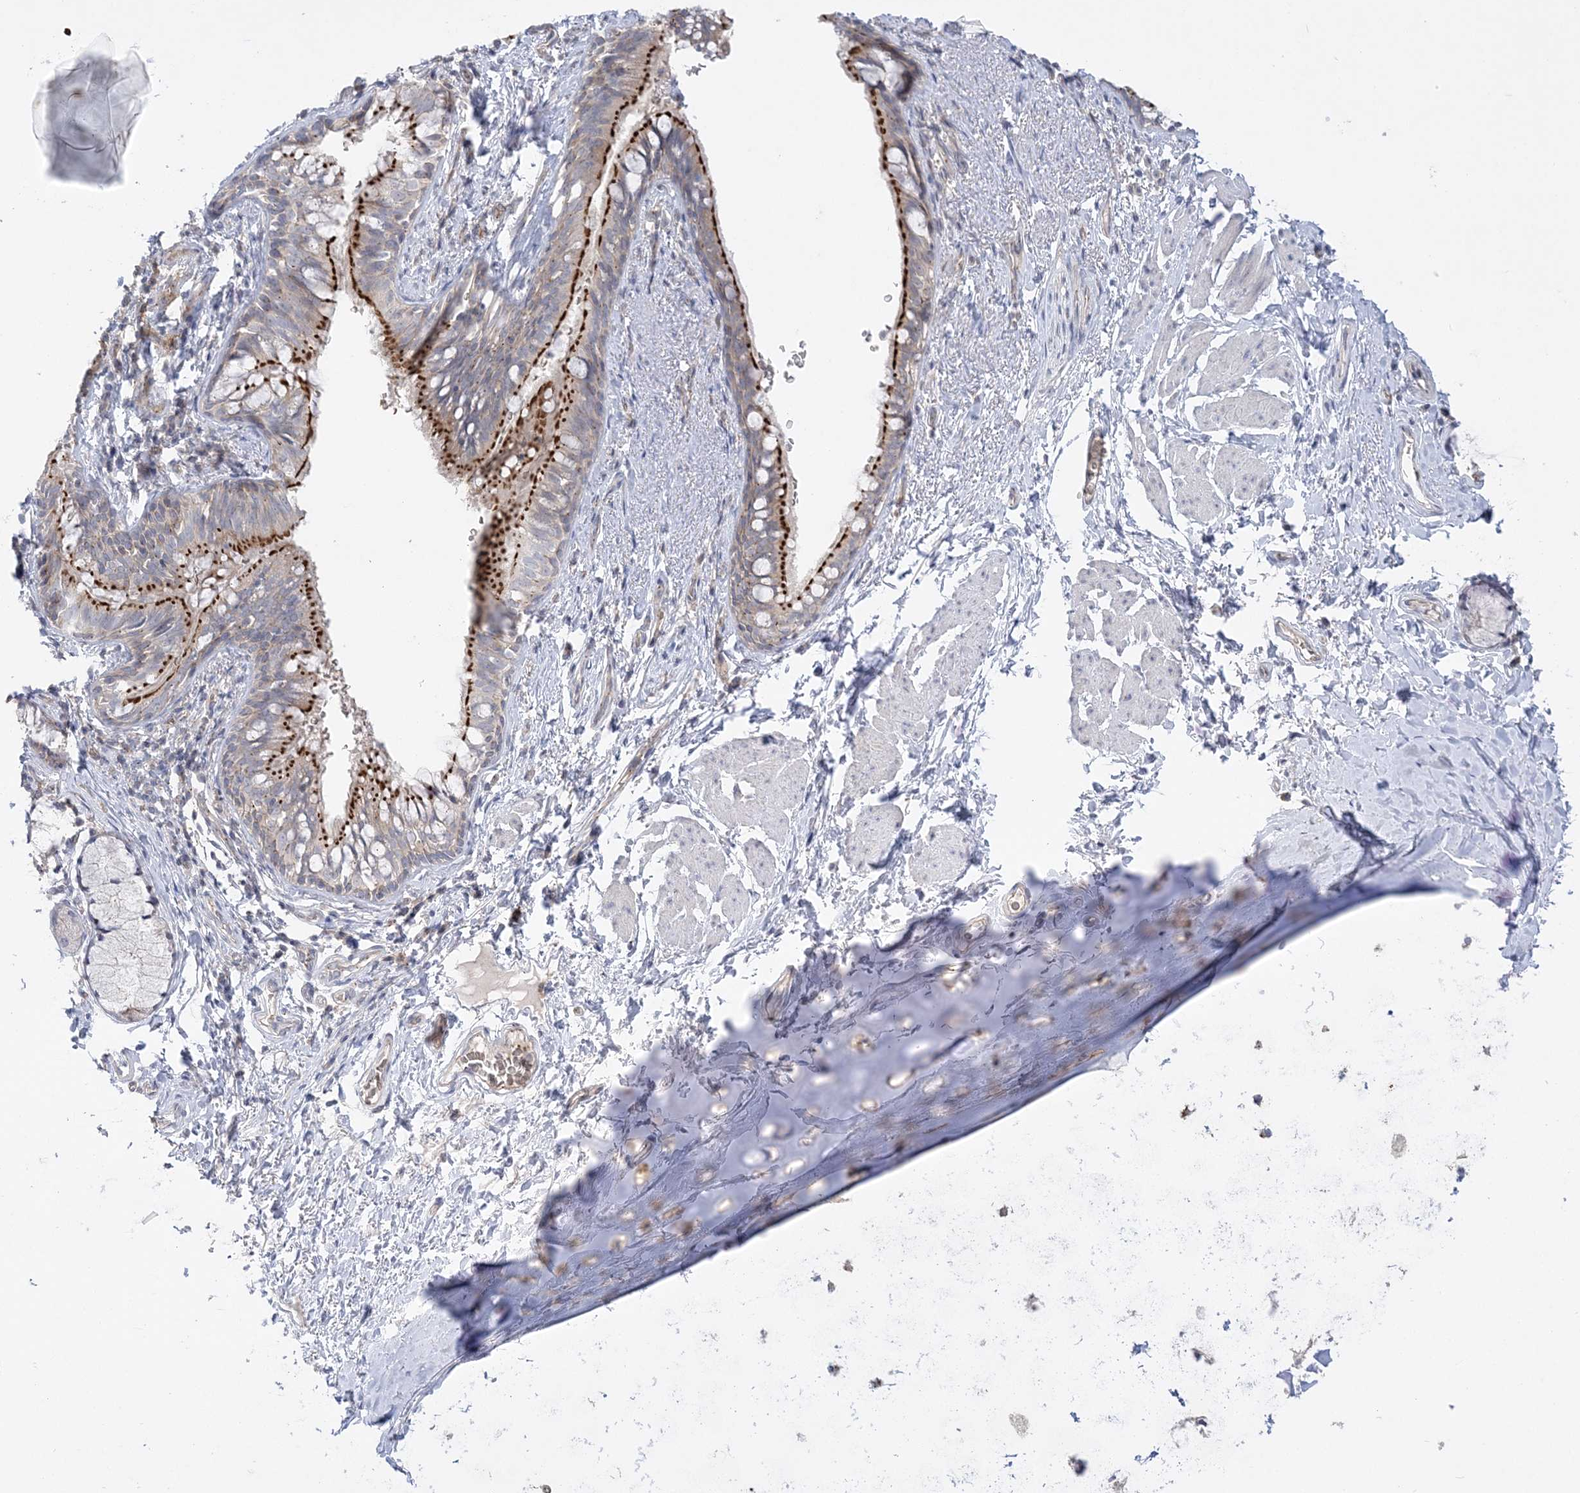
{"staining": {"intensity": "strong", "quantity": "25%-75%", "location": "cytoplasmic/membranous"}, "tissue": "bronchus", "cell_type": "Respiratory epithelial cells", "image_type": "normal", "snomed": [{"axis": "morphology", "description": "Normal tissue, NOS"}, {"axis": "topography", "description": "Cartilage tissue"}, {"axis": "topography", "description": "Bronchus"}], "caption": "Benign bronchus was stained to show a protein in brown. There is high levels of strong cytoplasmic/membranous positivity in approximately 25%-75% of respiratory epithelial cells.", "gene": "ADAMTS12", "patient": {"sex": "female", "age": 36}}